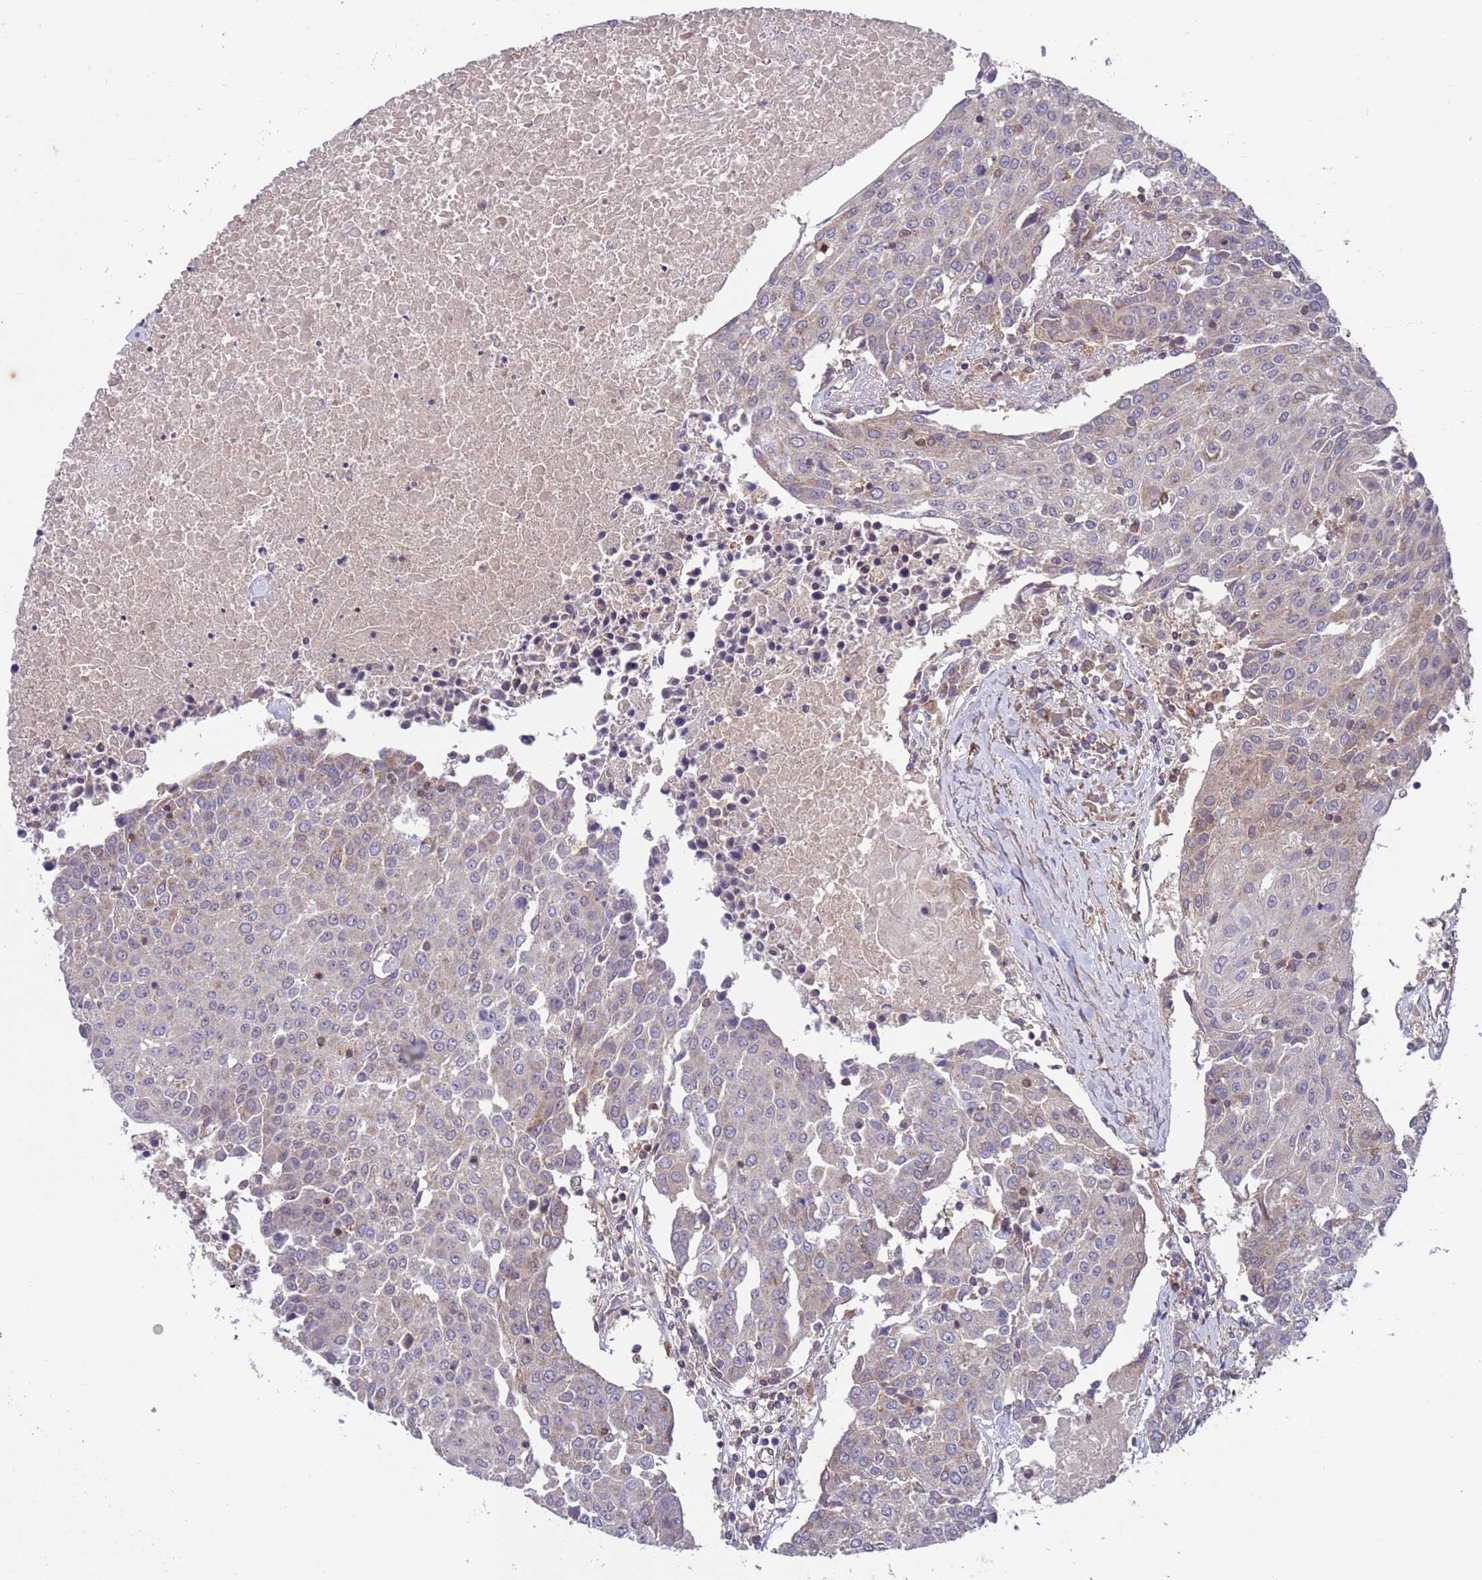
{"staining": {"intensity": "weak", "quantity": "<25%", "location": "cytoplasmic/membranous"}, "tissue": "urothelial cancer", "cell_type": "Tumor cells", "image_type": "cancer", "snomed": [{"axis": "morphology", "description": "Urothelial carcinoma, High grade"}, {"axis": "topography", "description": "Urinary bladder"}], "caption": "High magnification brightfield microscopy of high-grade urothelial carcinoma stained with DAB (brown) and counterstained with hematoxylin (blue): tumor cells show no significant positivity.", "gene": "ACAD8", "patient": {"sex": "female", "age": 85}}